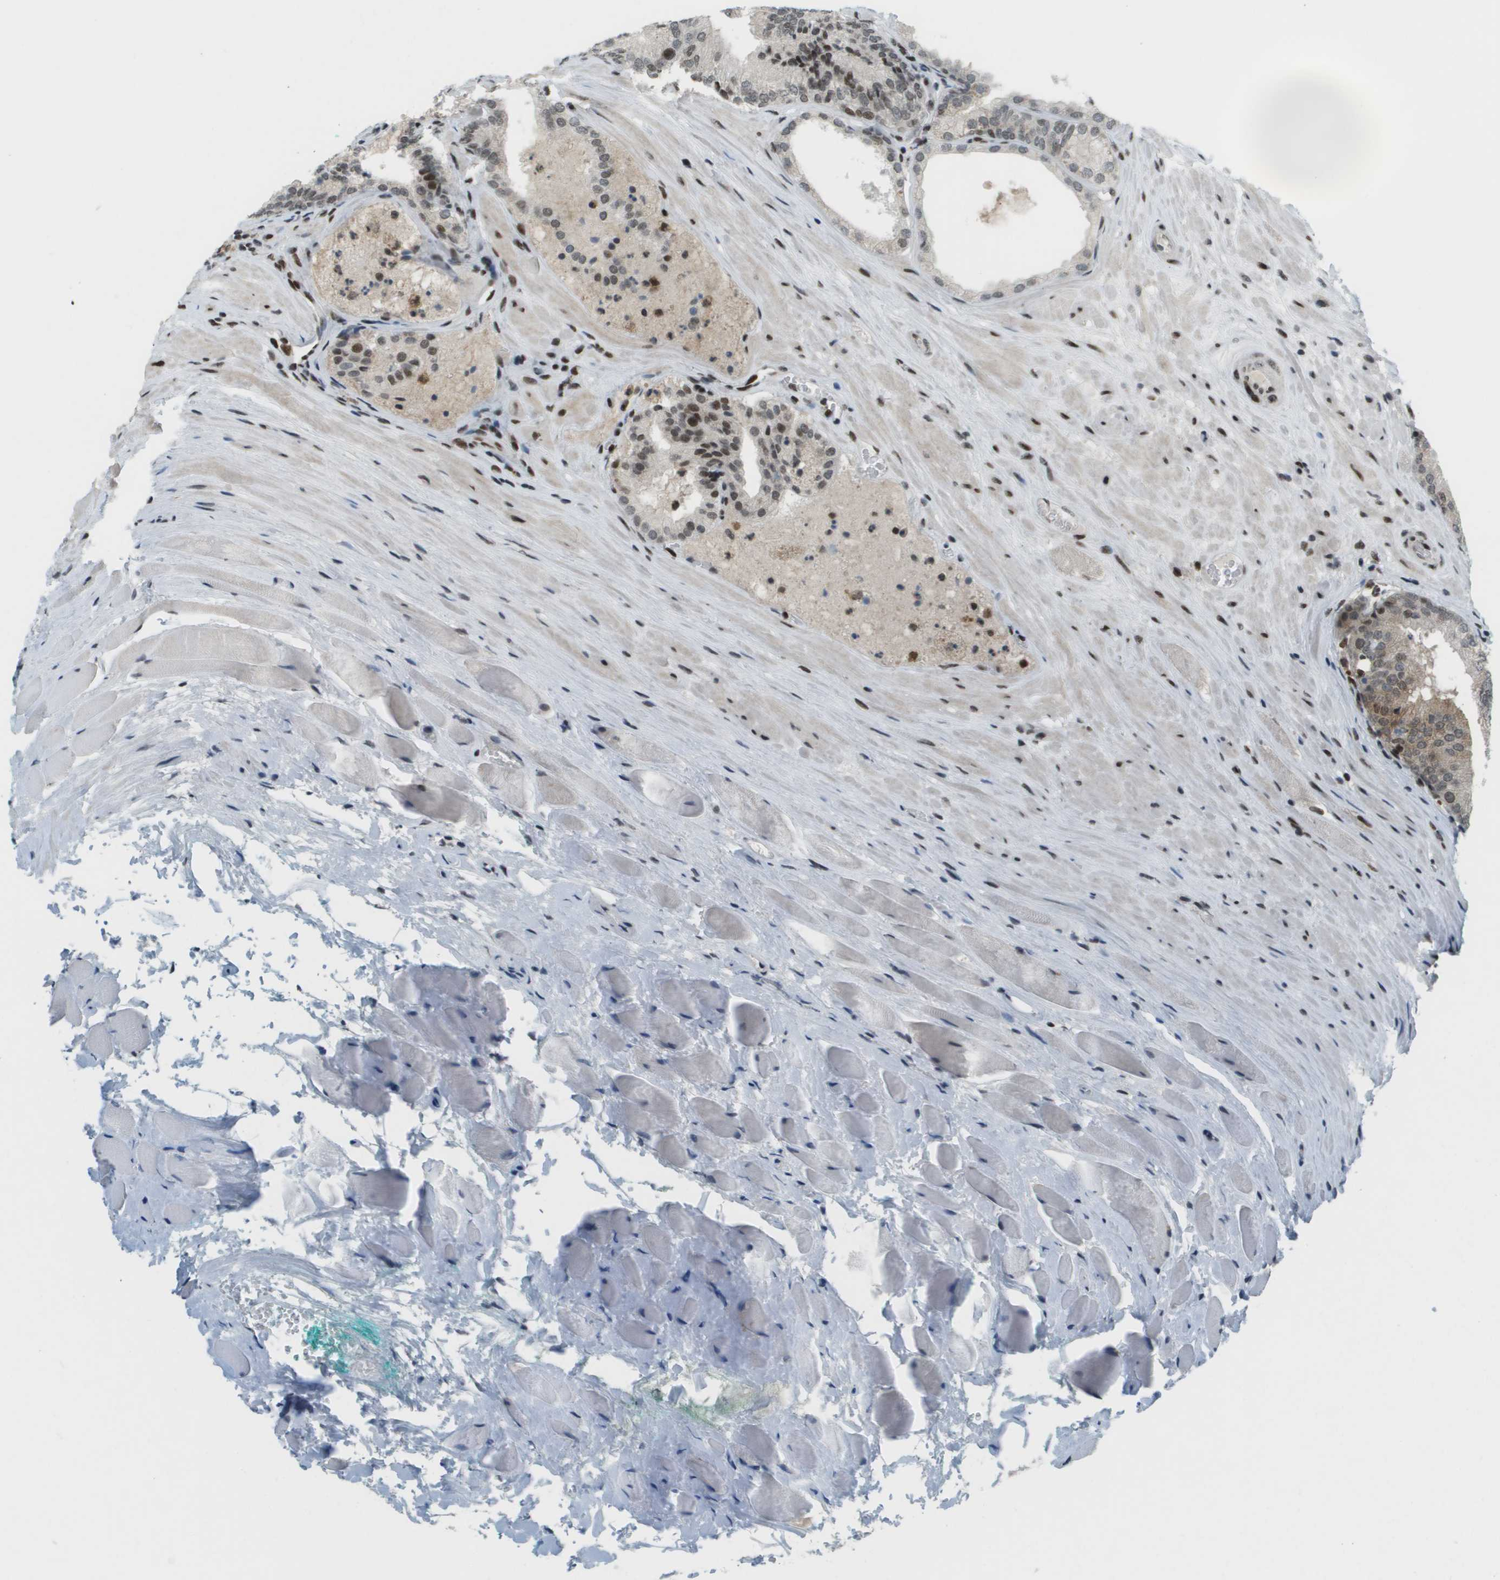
{"staining": {"intensity": "moderate", "quantity": "<25%", "location": "nuclear"}, "tissue": "prostate cancer", "cell_type": "Tumor cells", "image_type": "cancer", "snomed": [{"axis": "morphology", "description": "Adenocarcinoma, High grade"}, {"axis": "topography", "description": "Prostate"}], "caption": "A high-resolution photomicrograph shows IHC staining of prostate cancer (high-grade adenocarcinoma), which shows moderate nuclear expression in approximately <25% of tumor cells.", "gene": "IRF7", "patient": {"sex": "male", "age": 59}}